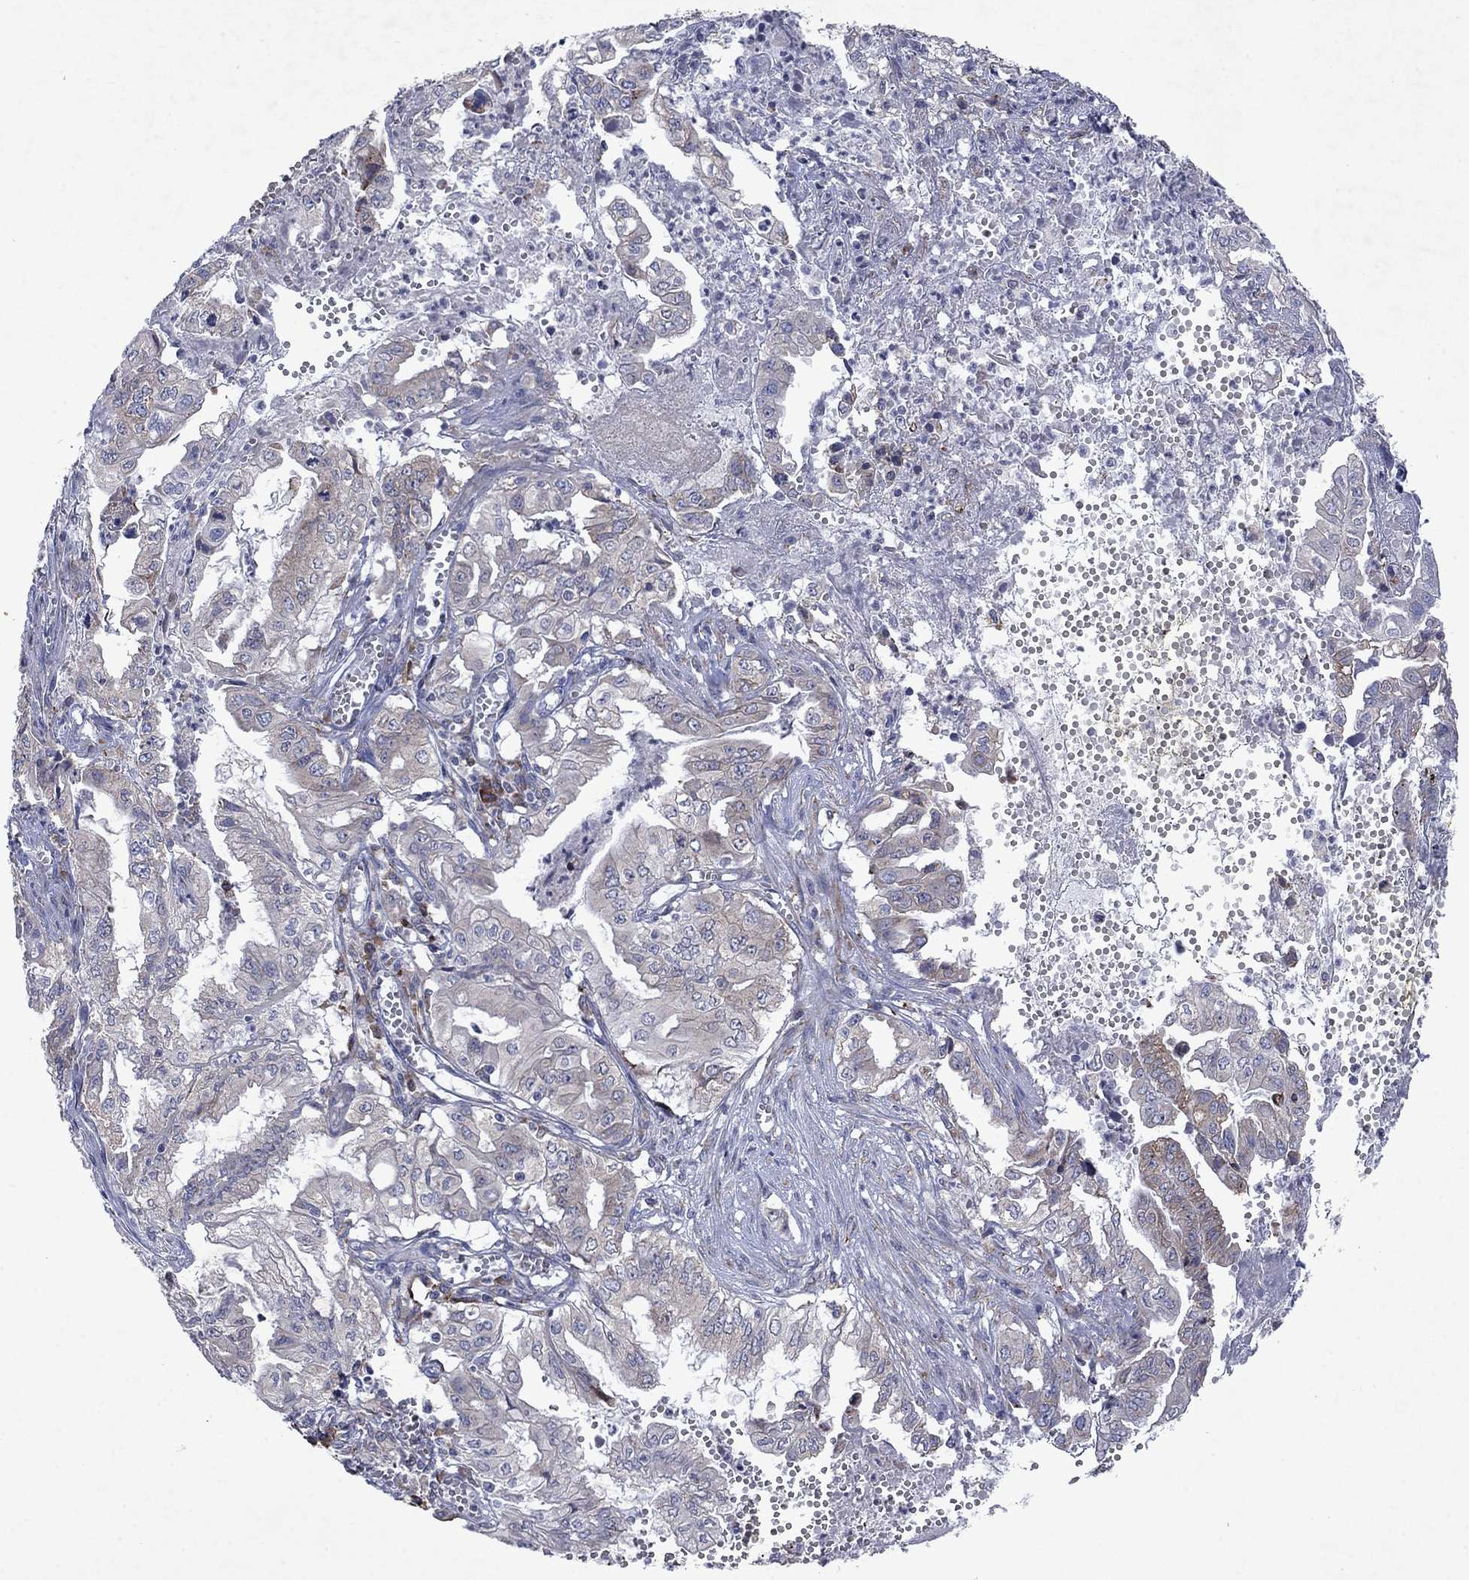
{"staining": {"intensity": "negative", "quantity": "none", "location": "none"}, "tissue": "pancreatic cancer", "cell_type": "Tumor cells", "image_type": "cancer", "snomed": [{"axis": "morphology", "description": "Adenocarcinoma, NOS"}, {"axis": "topography", "description": "Pancreas"}], "caption": "Human pancreatic cancer (adenocarcinoma) stained for a protein using immunohistochemistry demonstrates no positivity in tumor cells.", "gene": "TMEM97", "patient": {"sex": "male", "age": 68}}